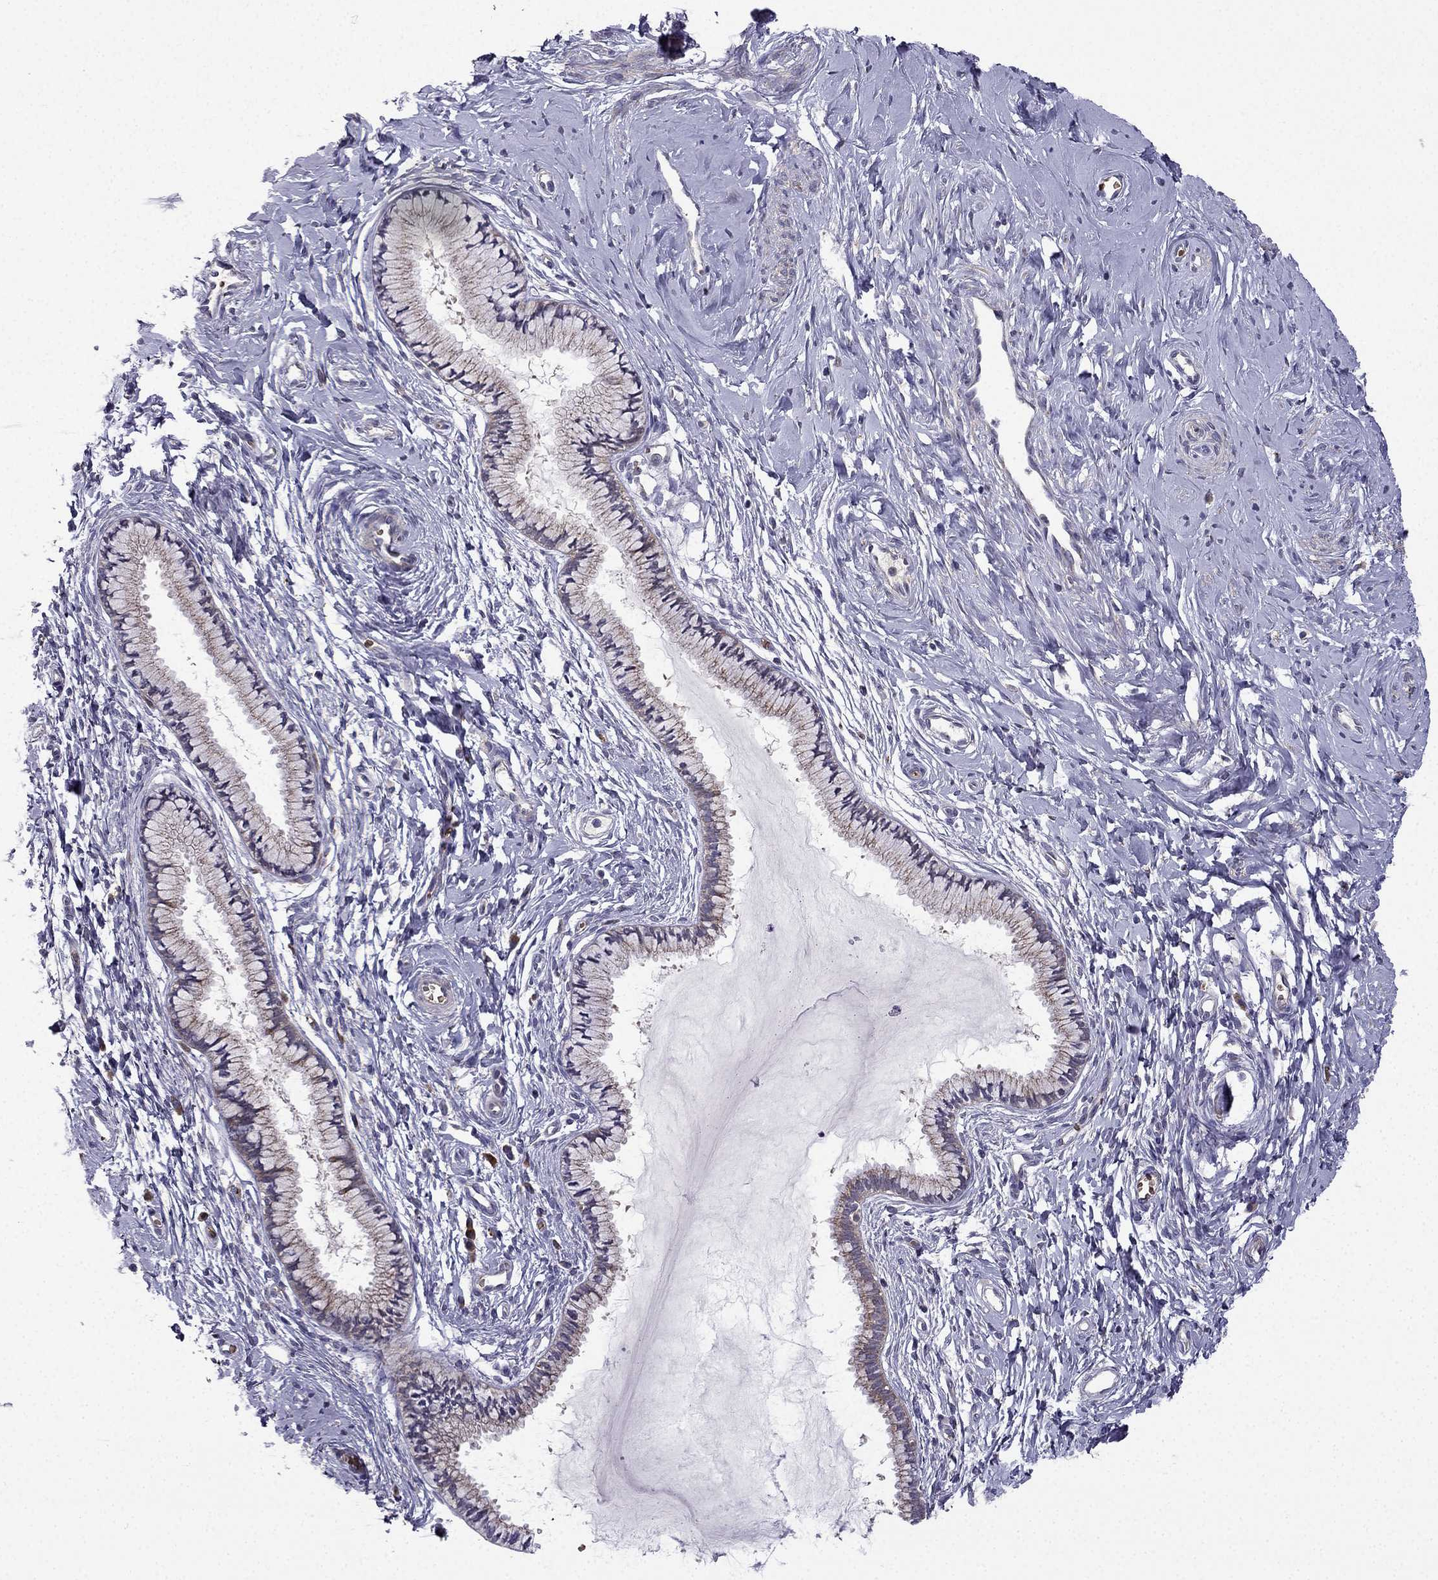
{"staining": {"intensity": "negative", "quantity": "none", "location": "none"}, "tissue": "cervix", "cell_type": "Glandular cells", "image_type": "normal", "snomed": [{"axis": "morphology", "description": "Normal tissue, NOS"}, {"axis": "topography", "description": "Cervix"}], "caption": "IHC histopathology image of unremarkable human cervix stained for a protein (brown), which demonstrates no expression in glandular cells.", "gene": "B4GALT7", "patient": {"sex": "female", "age": 40}}